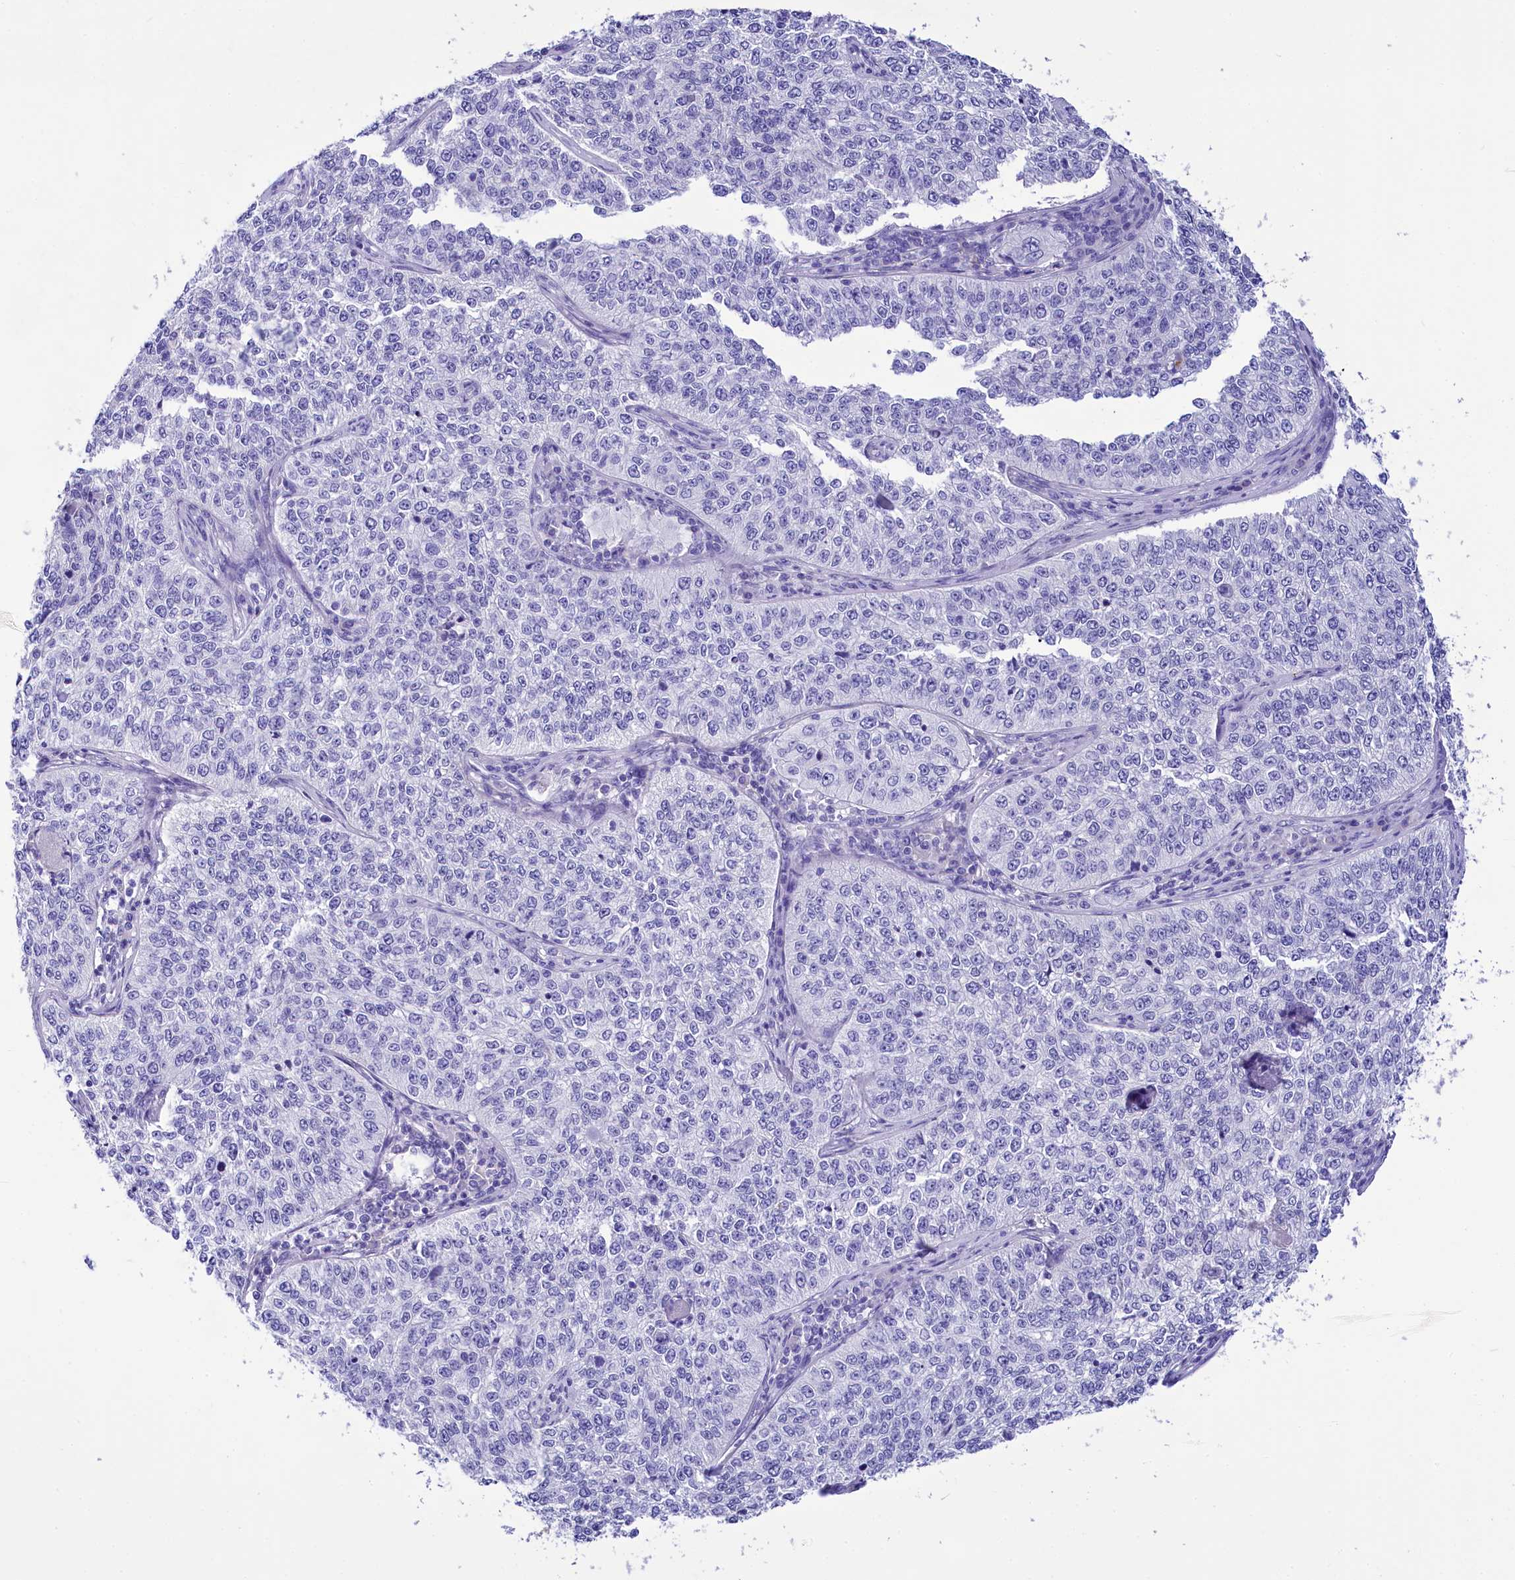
{"staining": {"intensity": "negative", "quantity": "none", "location": "none"}, "tissue": "cervical cancer", "cell_type": "Tumor cells", "image_type": "cancer", "snomed": [{"axis": "morphology", "description": "Squamous cell carcinoma, NOS"}, {"axis": "topography", "description": "Cervix"}], "caption": "Image shows no significant protein staining in tumor cells of squamous cell carcinoma (cervical). (Brightfield microscopy of DAB (3,3'-diaminobenzidine) immunohistochemistry at high magnification).", "gene": "TTC36", "patient": {"sex": "female", "age": 35}}